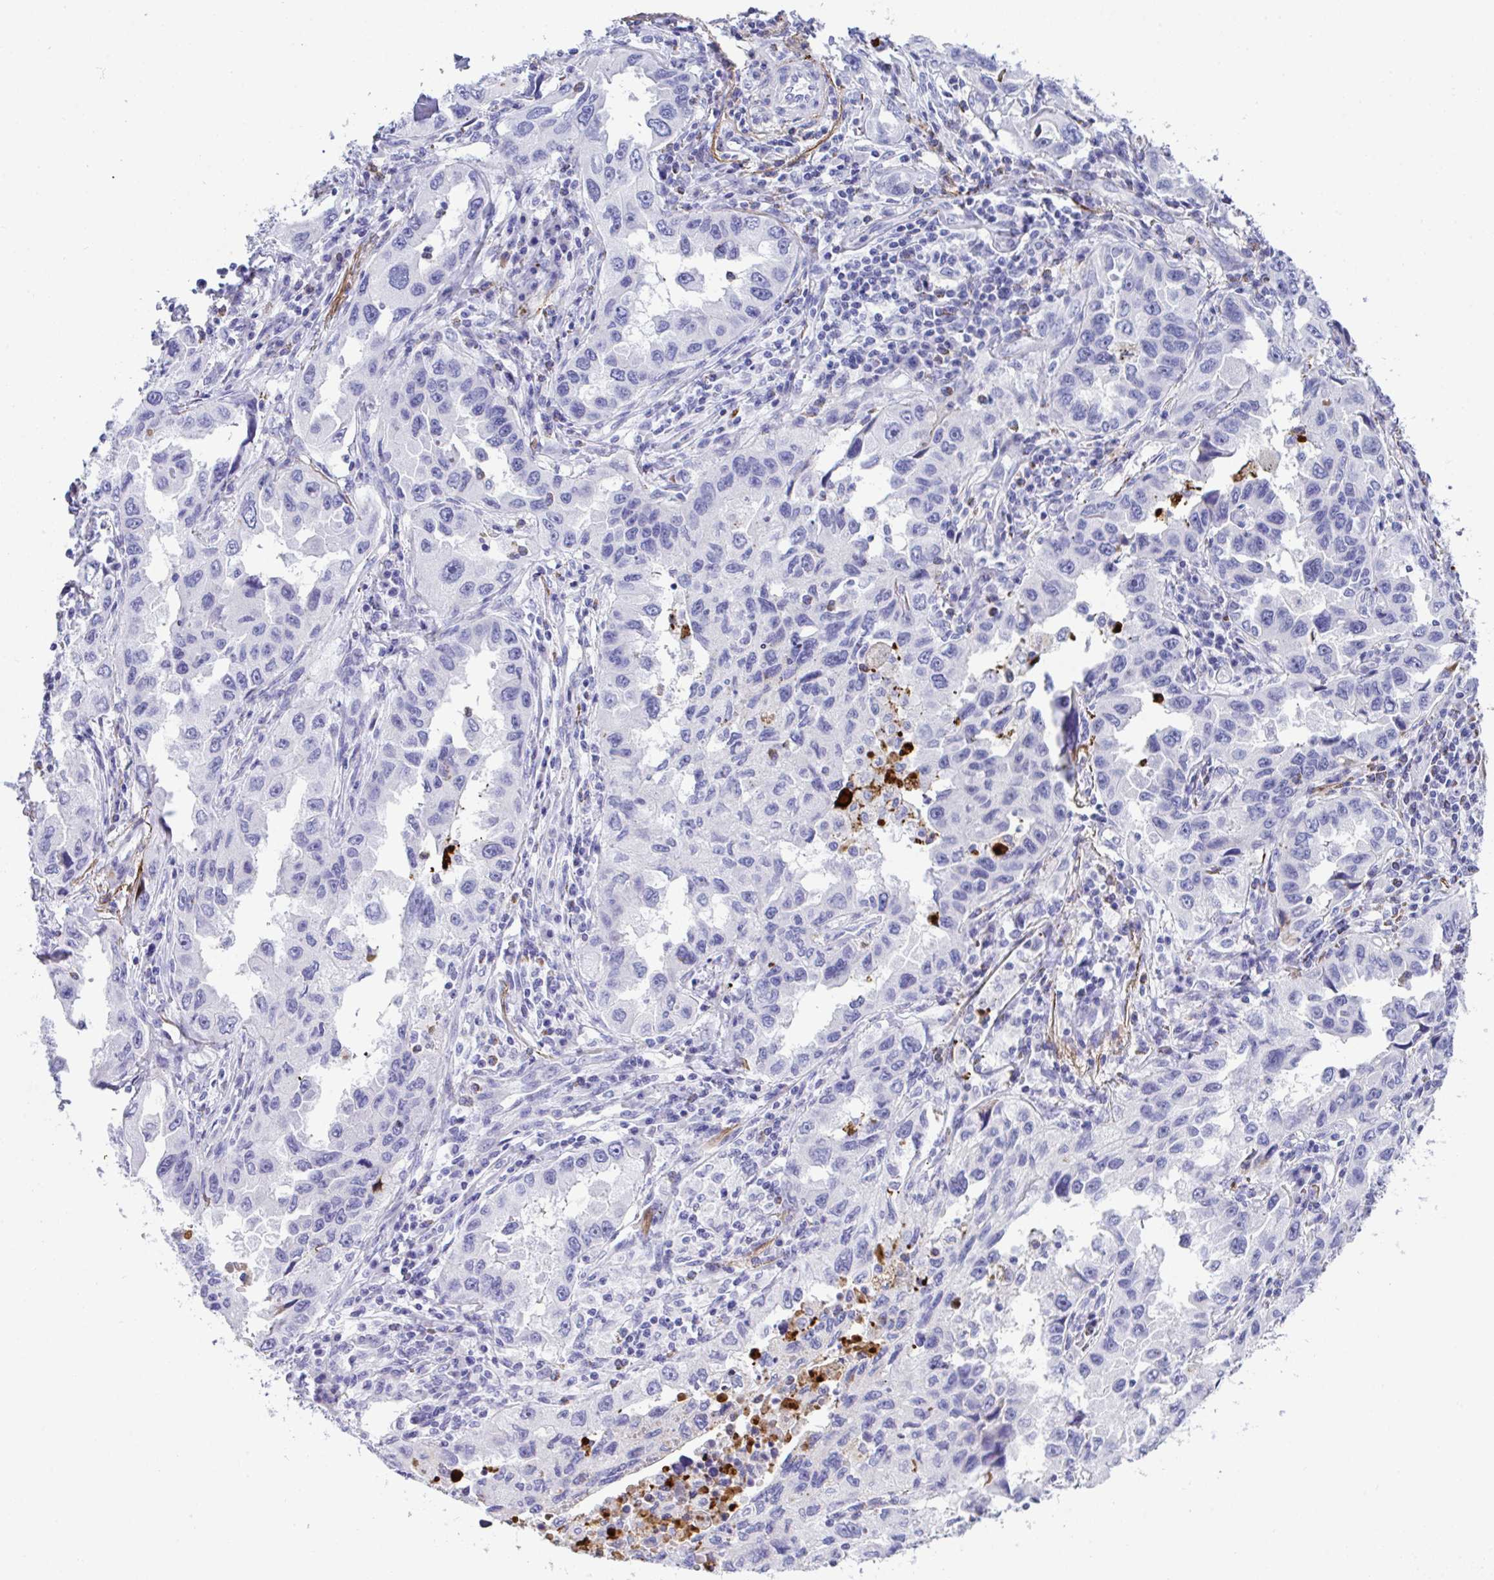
{"staining": {"intensity": "negative", "quantity": "none", "location": "none"}, "tissue": "lung cancer", "cell_type": "Tumor cells", "image_type": "cancer", "snomed": [{"axis": "morphology", "description": "Adenocarcinoma, NOS"}, {"axis": "topography", "description": "Lung"}], "caption": "Tumor cells are negative for brown protein staining in lung cancer.", "gene": "KMT2E", "patient": {"sex": "female", "age": 73}}